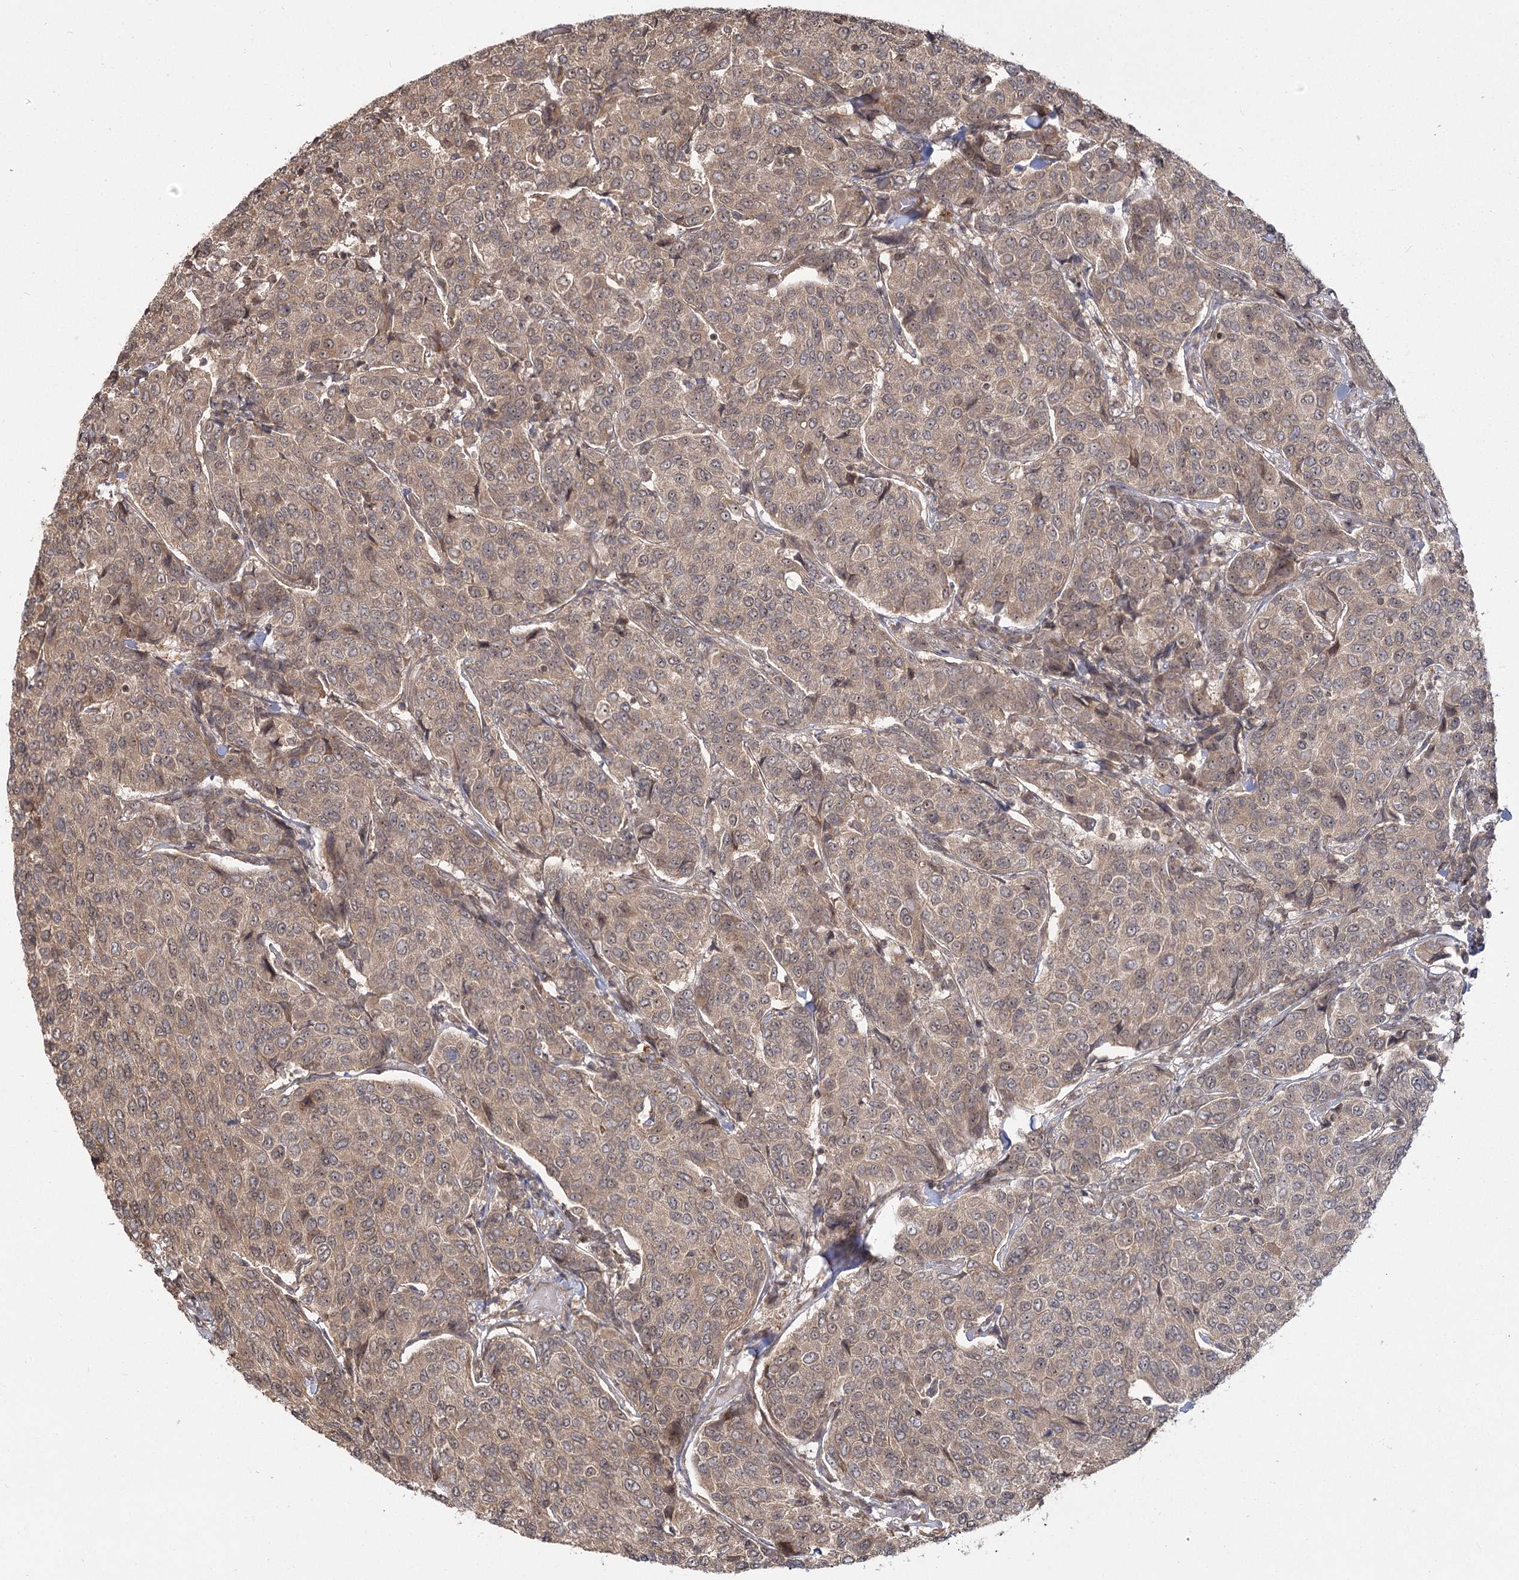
{"staining": {"intensity": "moderate", "quantity": ">75%", "location": "cytoplasmic/membranous,nuclear"}, "tissue": "breast cancer", "cell_type": "Tumor cells", "image_type": "cancer", "snomed": [{"axis": "morphology", "description": "Duct carcinoma"}, {"axis": "topography", "description": "Breast"}], "caption": "DAB immunohistochemical staining of breast cancer (intraductal carcinoma) displays moderate cytoplasmic/membranous and nuclear protein positivity in about >75% of tumor cells. The staining was performed using DAB (3,3'-diaminobenzidine), with brown indicating positive protein expression. Nuclei are stained blue with hematoxylin.", "gene": "R3HDM2", "patient": {"sex": "female", "age": 55}}